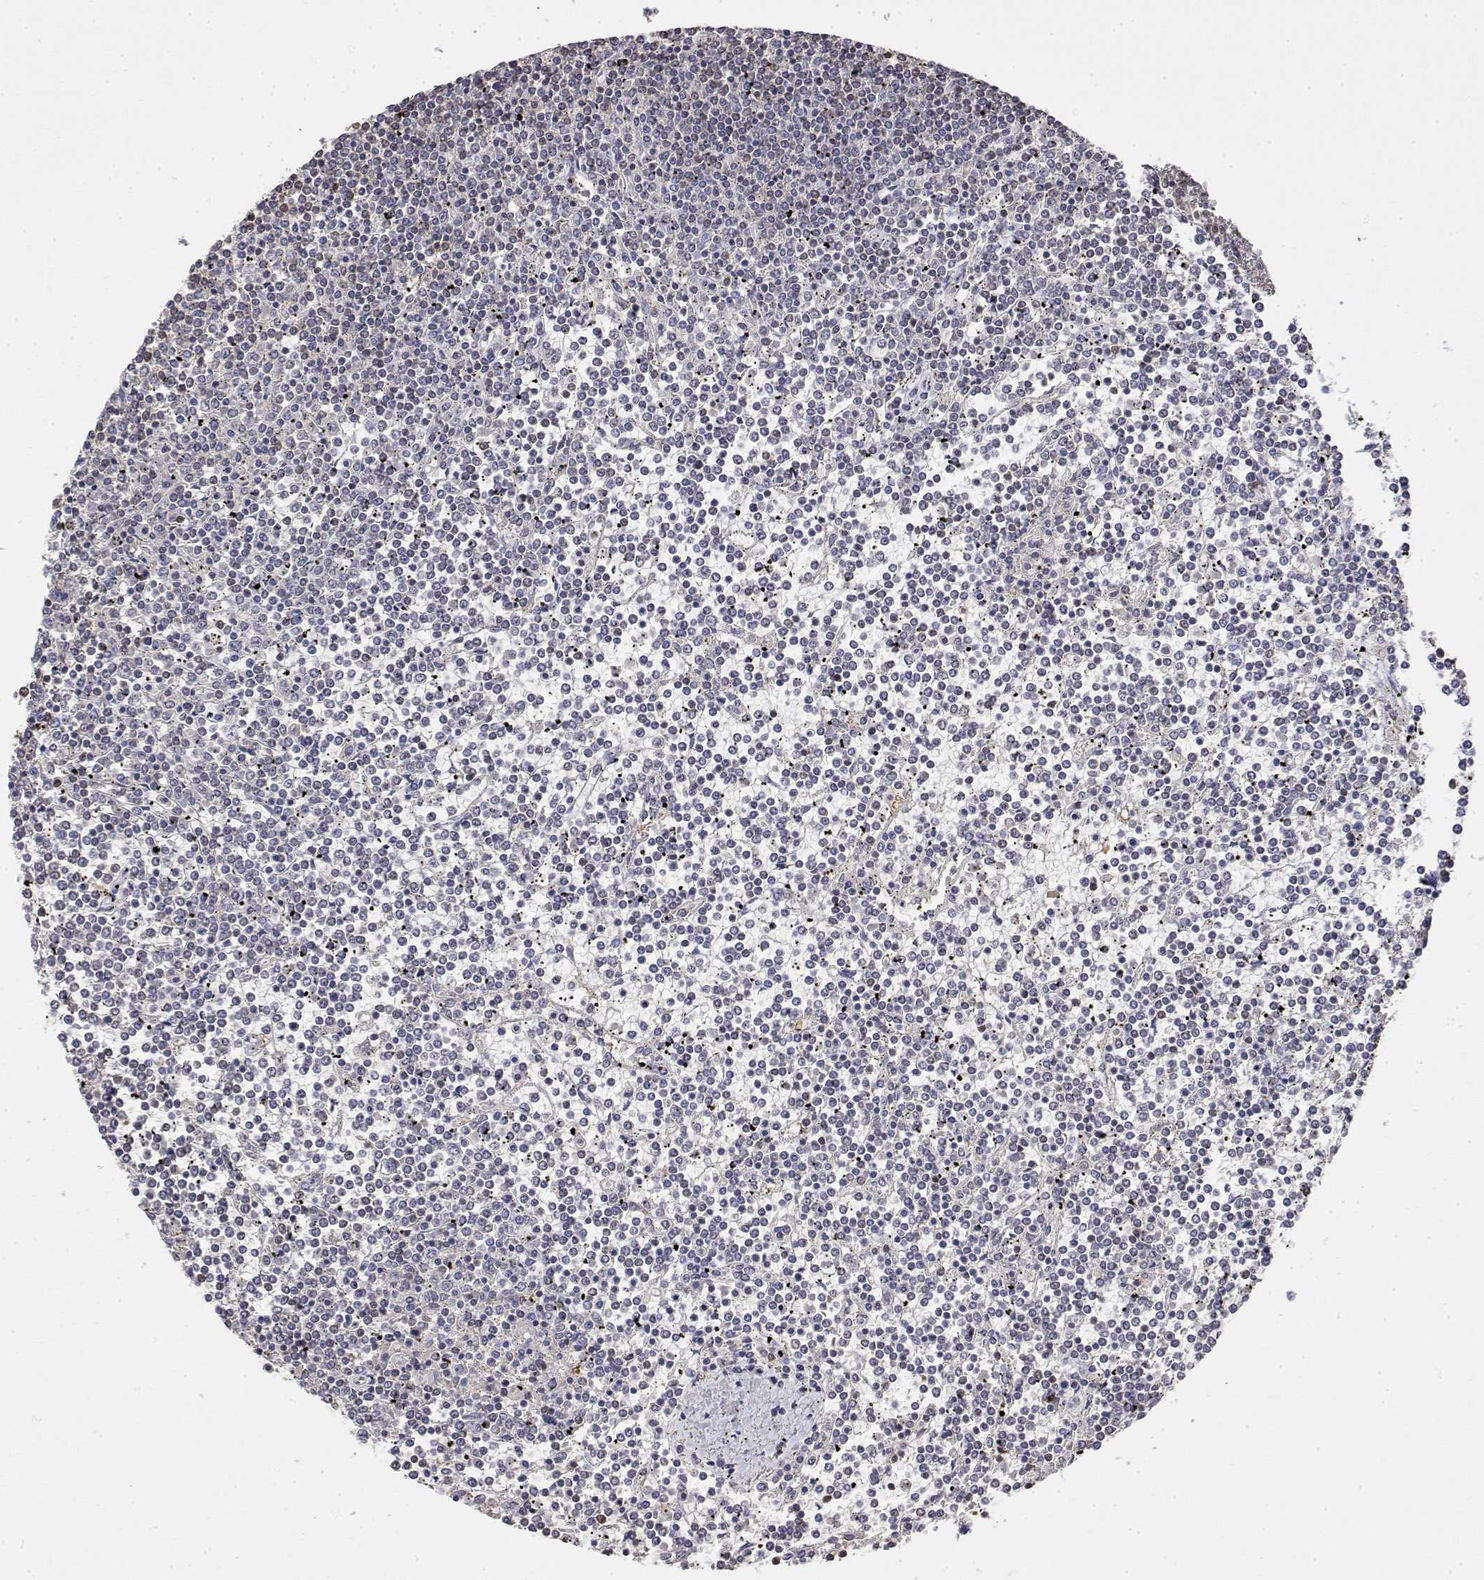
{"staining": {"intensity": "negative", "quantity": "none", "location": "none"}, "tissue": "lymphoma", "cell_type": "Tumor cells", "image_type": "cancer", "snomed": [{"axis": "morphology", "description": "Malignant lymphoma, non-Hodgkin's type, Low grade"}, {"axis": "topography", "description": "Spleen"}], "caption": "Tumor cells show no significant protein positivity in lymphoma.", "gene": "TPI1", "patient": {"sex": "female", "age": 19}}